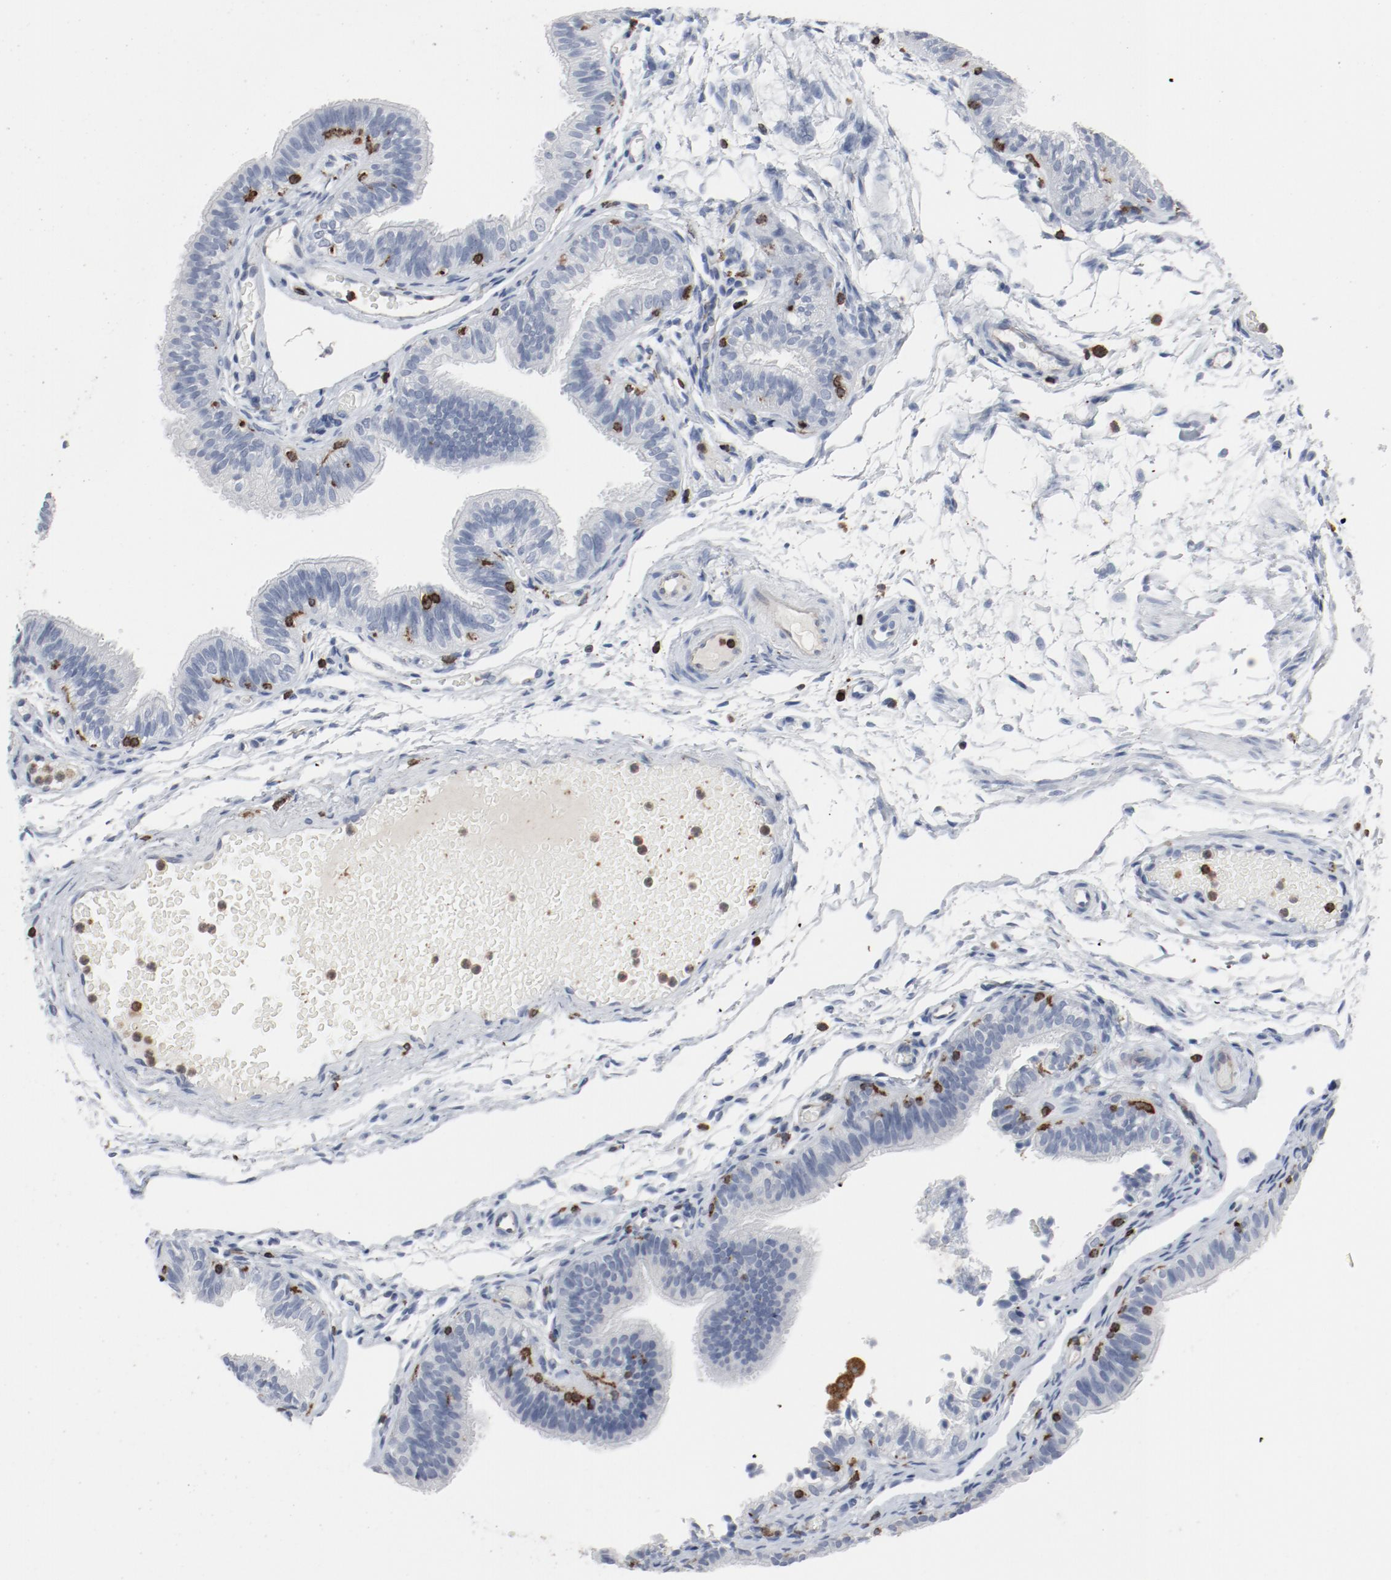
{"staining": {"intensity": "negative", "quantity": "none", "location": "none"}, "tissue": "fallopian tube", "cell_type": "Glandular cells", "image_type": "normal", "snomed": [{"axis": "morphology", "description": "Normal tissue, NOS"}, {"axis": "morphology", "description": "Dermoid, NOS"}, {"axis": "topography", "description": "Fallopian tube"}], "caption": "Unremarkable fallopian tube was stained to show a protein in brown. There is no significant expression in glandular cells. The staining is performed using DAB (3,3'-diaminobenzidine) brown chromogen with nuclei counter-stained in using hematoxylin.", "gene": "LCP2", "patient": {"sex": "female", "age": 33}}